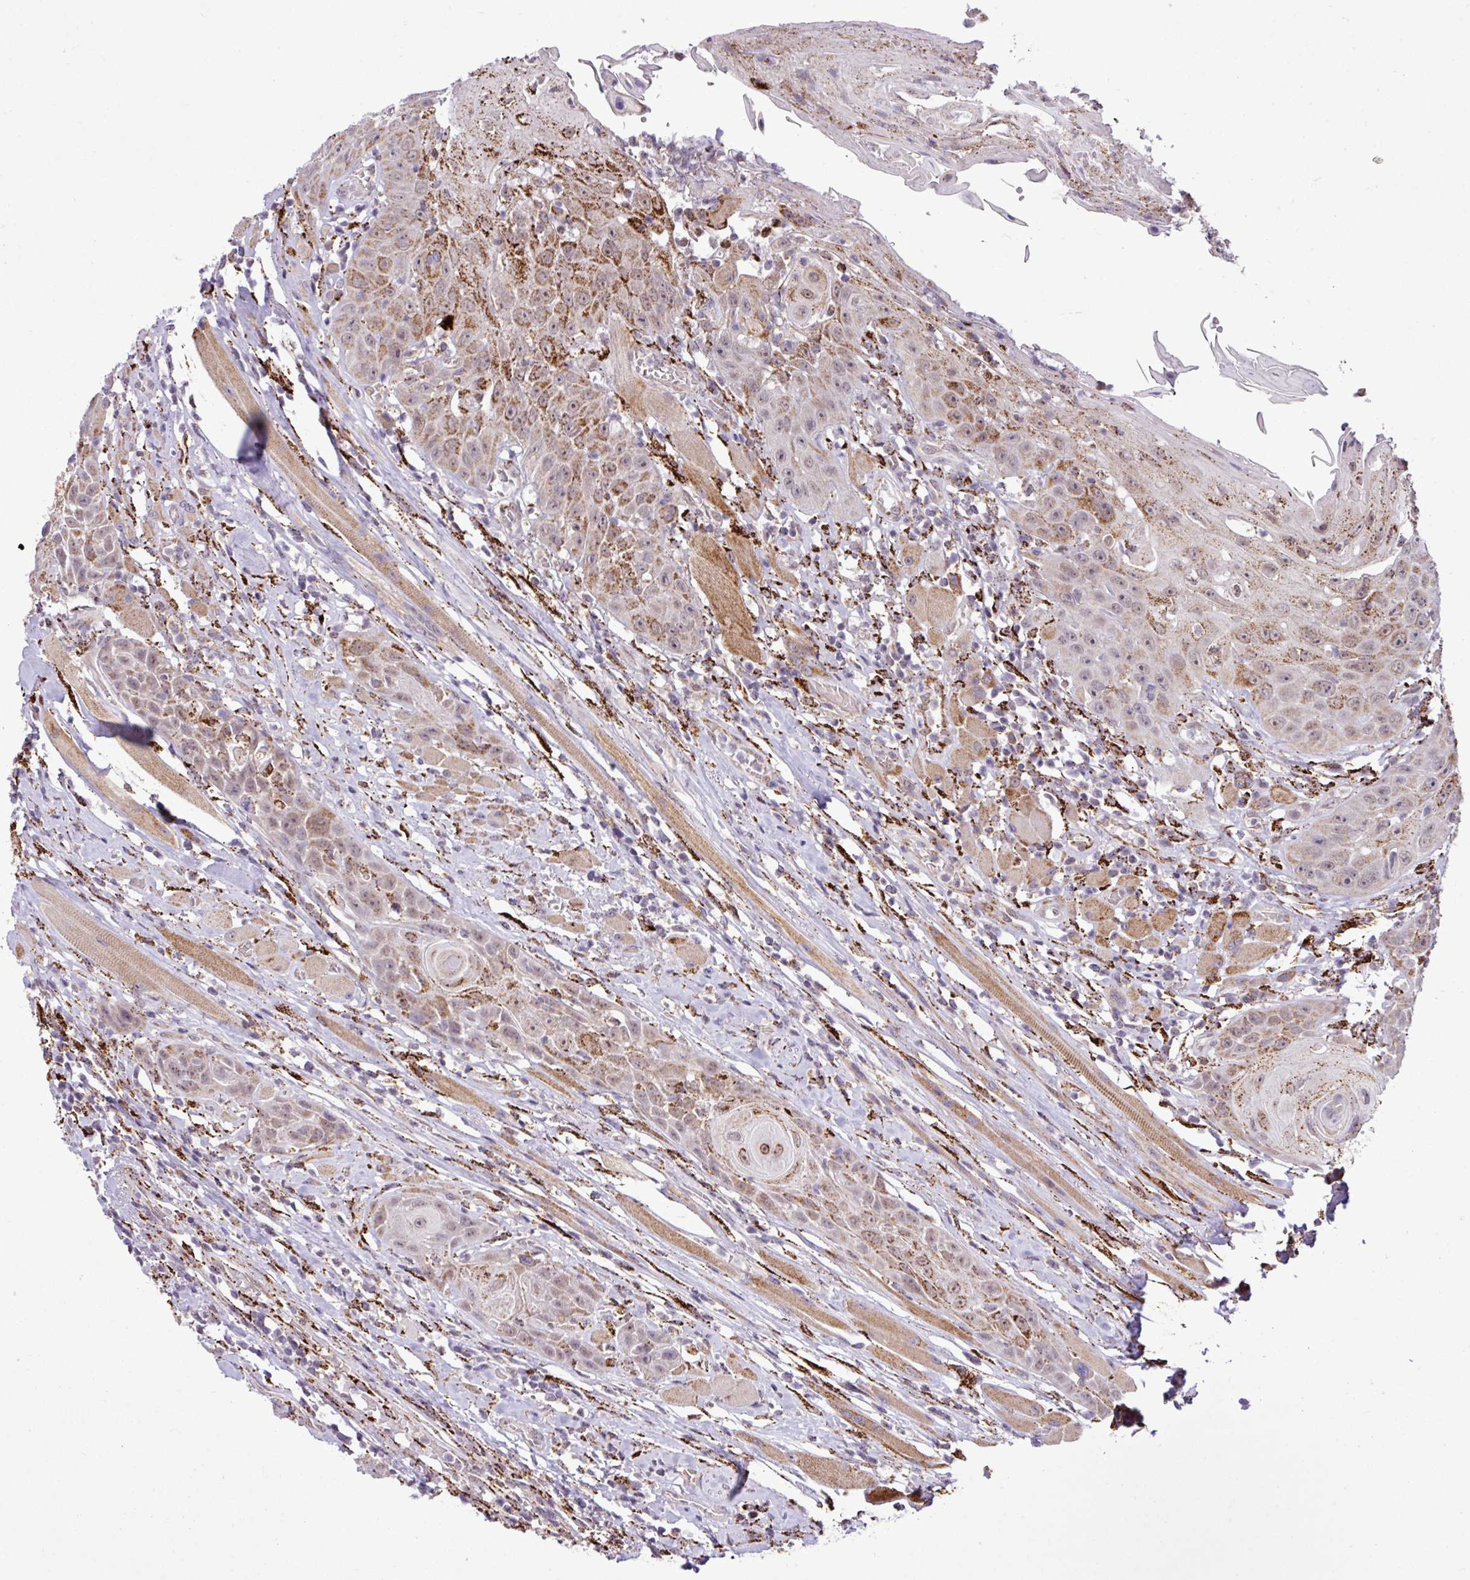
{"staining": {"intensity": "moderate", "quantity": "25%-75%", "location": "cytoplasmic/membranous"}, "tissue": "head and neck cancer", "cell_type": "Tumor cells", "image_type": "cancer", "snomed": [{"axis": "morphology", "description": "Squamous cell carcinoma, NOS"}, {"axis": "topography", "description": "Head-Neck"}], "caption": "Protein staining by immunohistochemistry (IHC) displays moderate cytoplasmic/membranous expression in about 25%-75% of tumor cells in head and neck squamous cell carcinoma.", "gene": "SGPP1", "patient": {"sex": "female", "age": 59}}